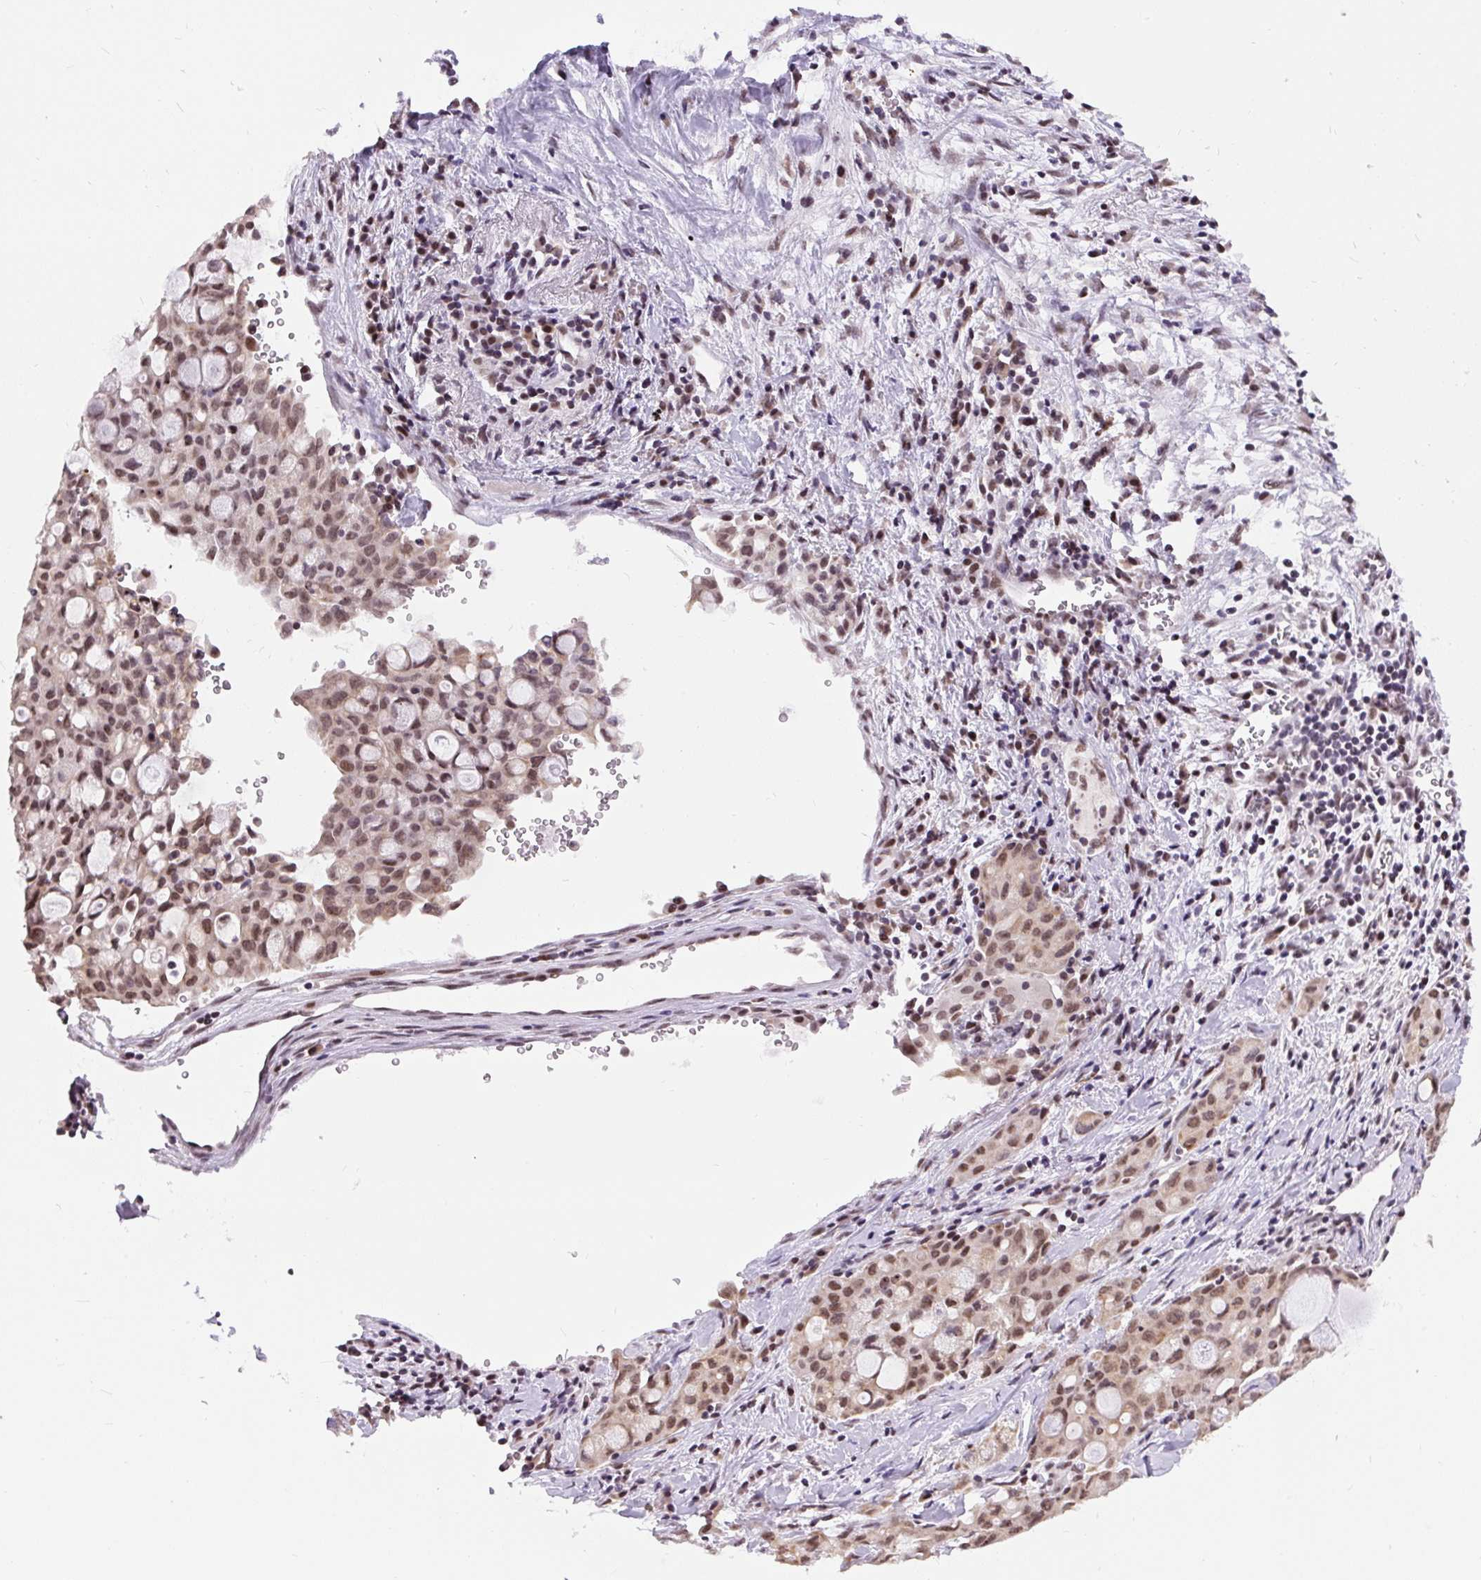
{"staining": {"intensity": "moderate", "quantity": ">75%", "location": "nuclear"}, "tissue": "lung cancer", "cell_type": "Tumor cells", "image_type": "cancer", "snomed": [{"axis": "morphology", "description": "Adenocarcinoma, NOS"}, {"axis": "topography", "description": "Lung"}], "caption": "Tumor cells display medium levels of moderate nuclear staining in about >75% of cells in lung cancer.", "gene": "ZNF672", "patient": {"sex": "female", "age": 44}}